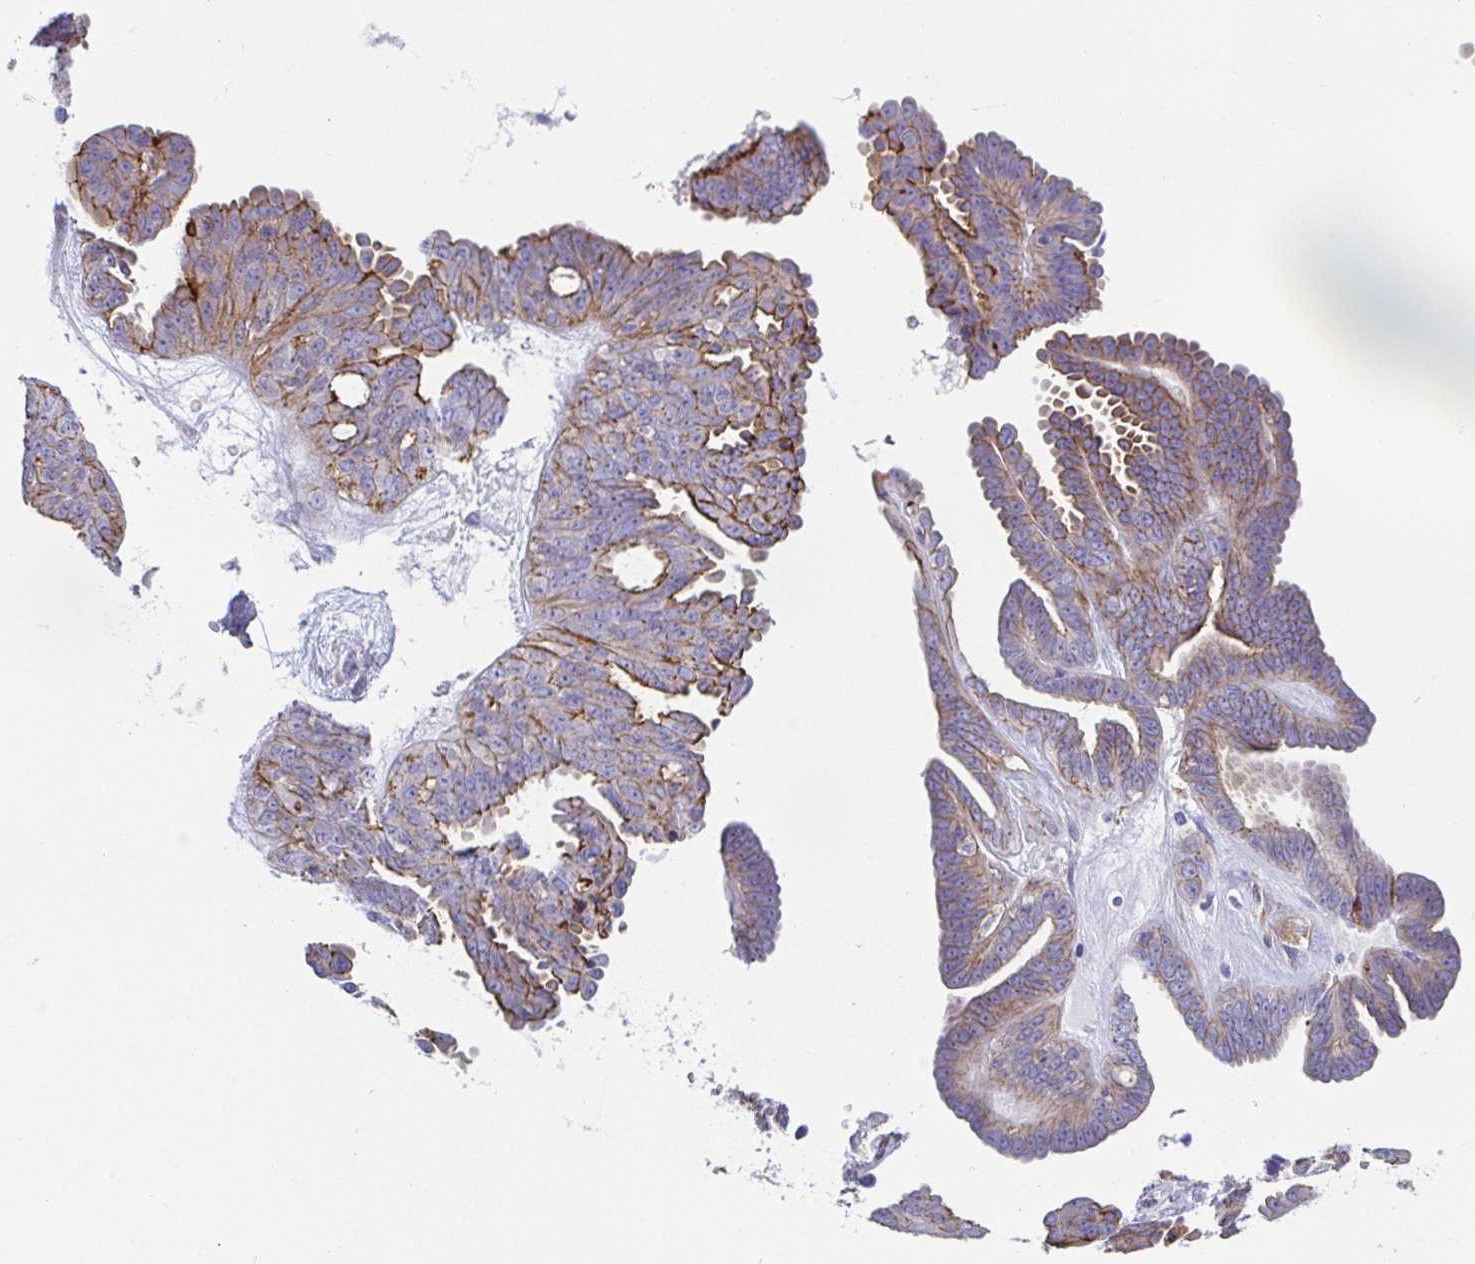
{"staining": {"intensity": "moderate", "quantity": "25%-75%", "location": "cytoplasmic/membranous"}, "tissue": "ovarian cancer", "cell_type": "Tumor cells", "image_type": "cancer", "snomed": [{"axis": "morphology", "description": "Cystadenocarcinoma, serous, NOS"}, {"axis": "topography", "description": "Ovary"}], "caption": "Immunohistochemistry (IHC) micrograph of ovarian cancer (serous cystadenocarcinoma) stained for a protein (brown), which shows medium levels of moderate cytoplasmic/membranous expression in about 25%-75% of tumor cells.", "gene": "TRAM2", "patient": {"sex": "female", "age": 71}}